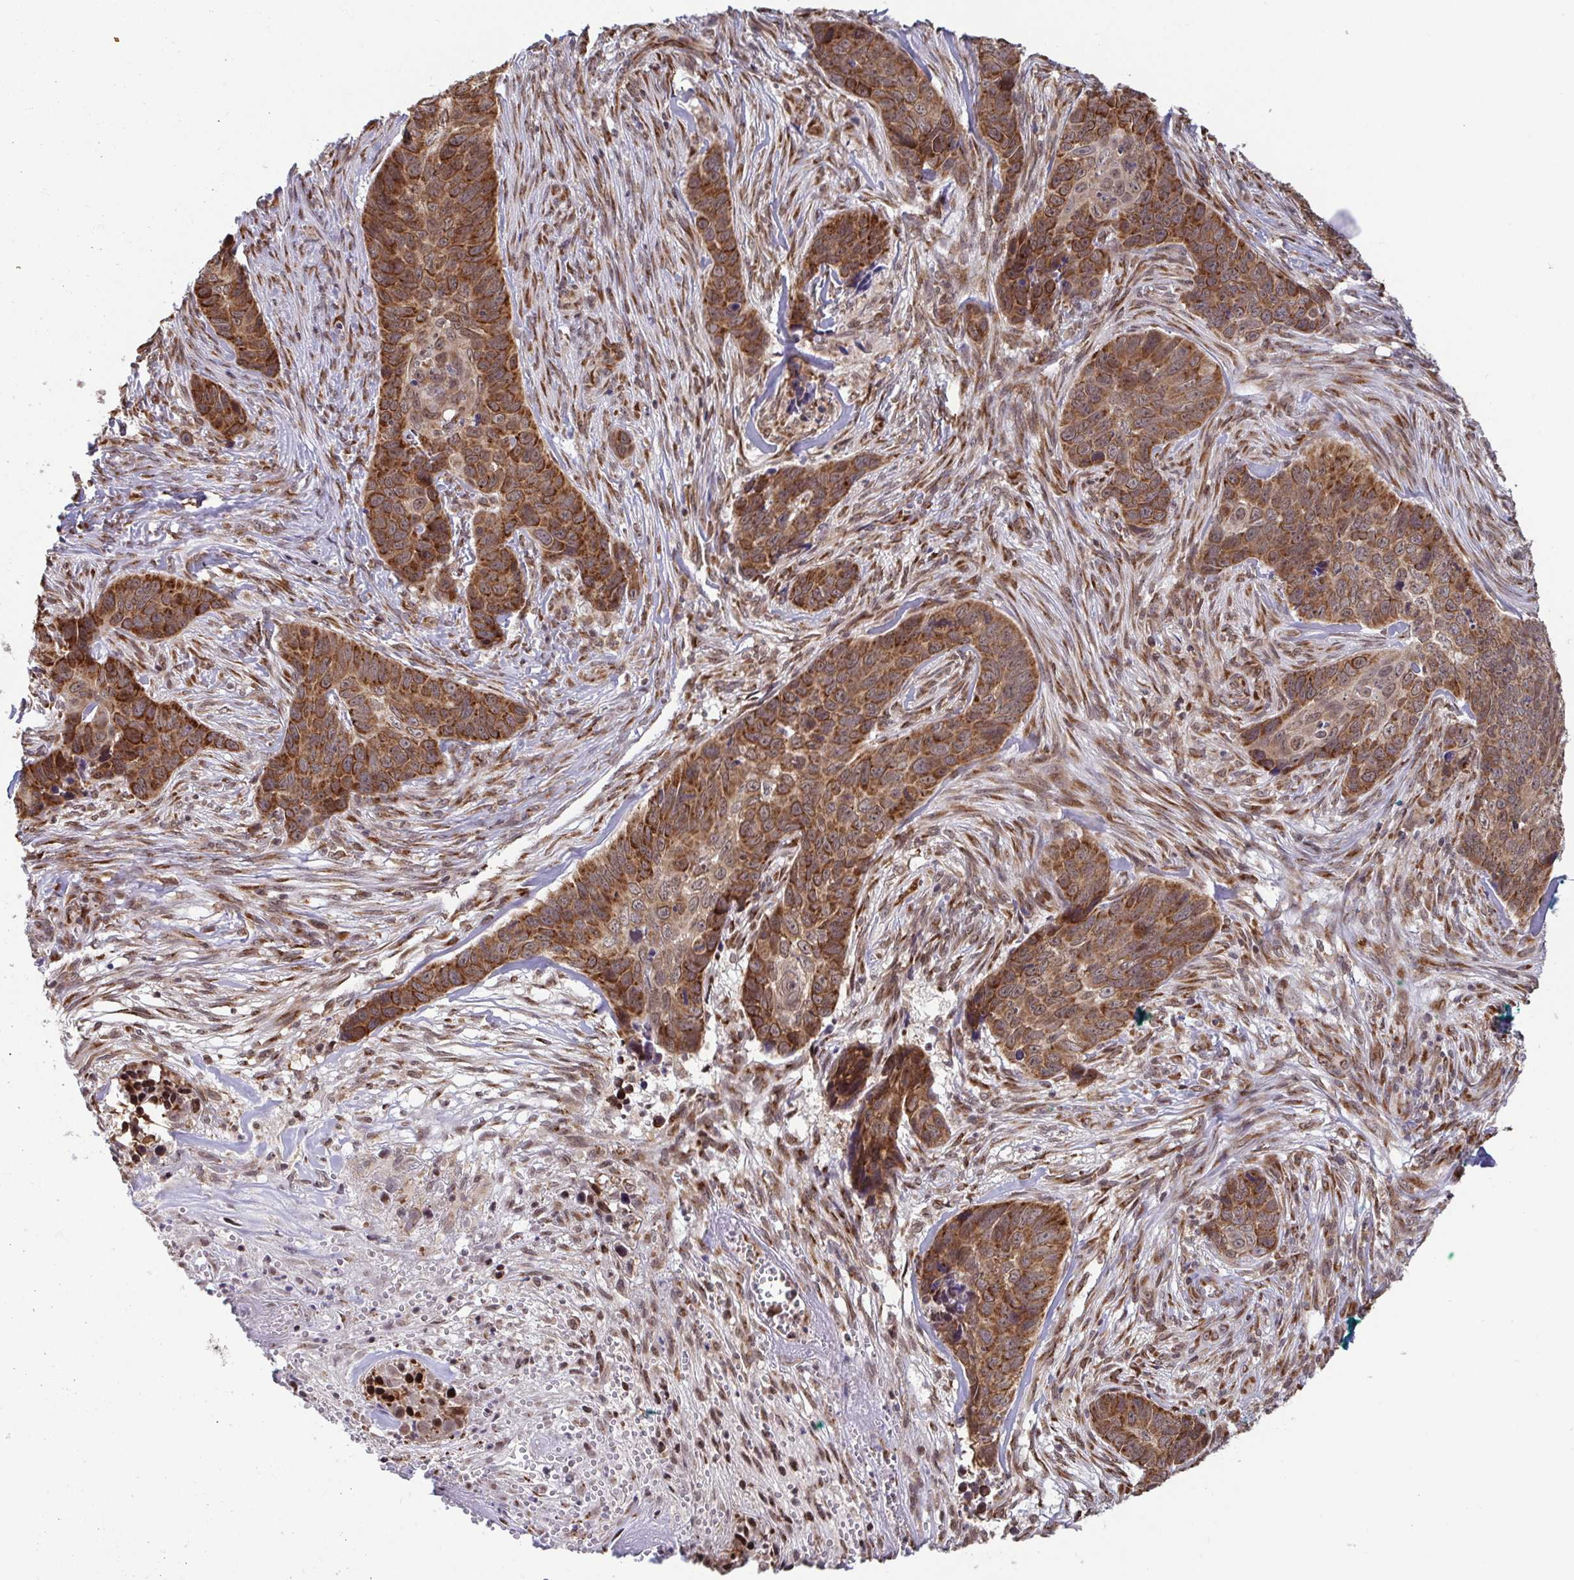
{"staining": {"intensity": "strong", "quantity": ">75%", "location": "cytoplasmic/membranous"}, "tissue": "skin cancer", "cell_type": "Tumor cells", "image_type": "cancer", "snomed": [{"axis": "morphology", "description": "Basal cell carcinoma"}, {"axis": "topography", "description": "Skin"}], "caption": "The micrograph reveals a brown stain indicating the presence of a protein in the cytoplasmic/membranous of tumor cells in basal cell carcinoma (skin).", "gene": "ATP5MJ", "patient": {"sex": "female", "age": 82}}